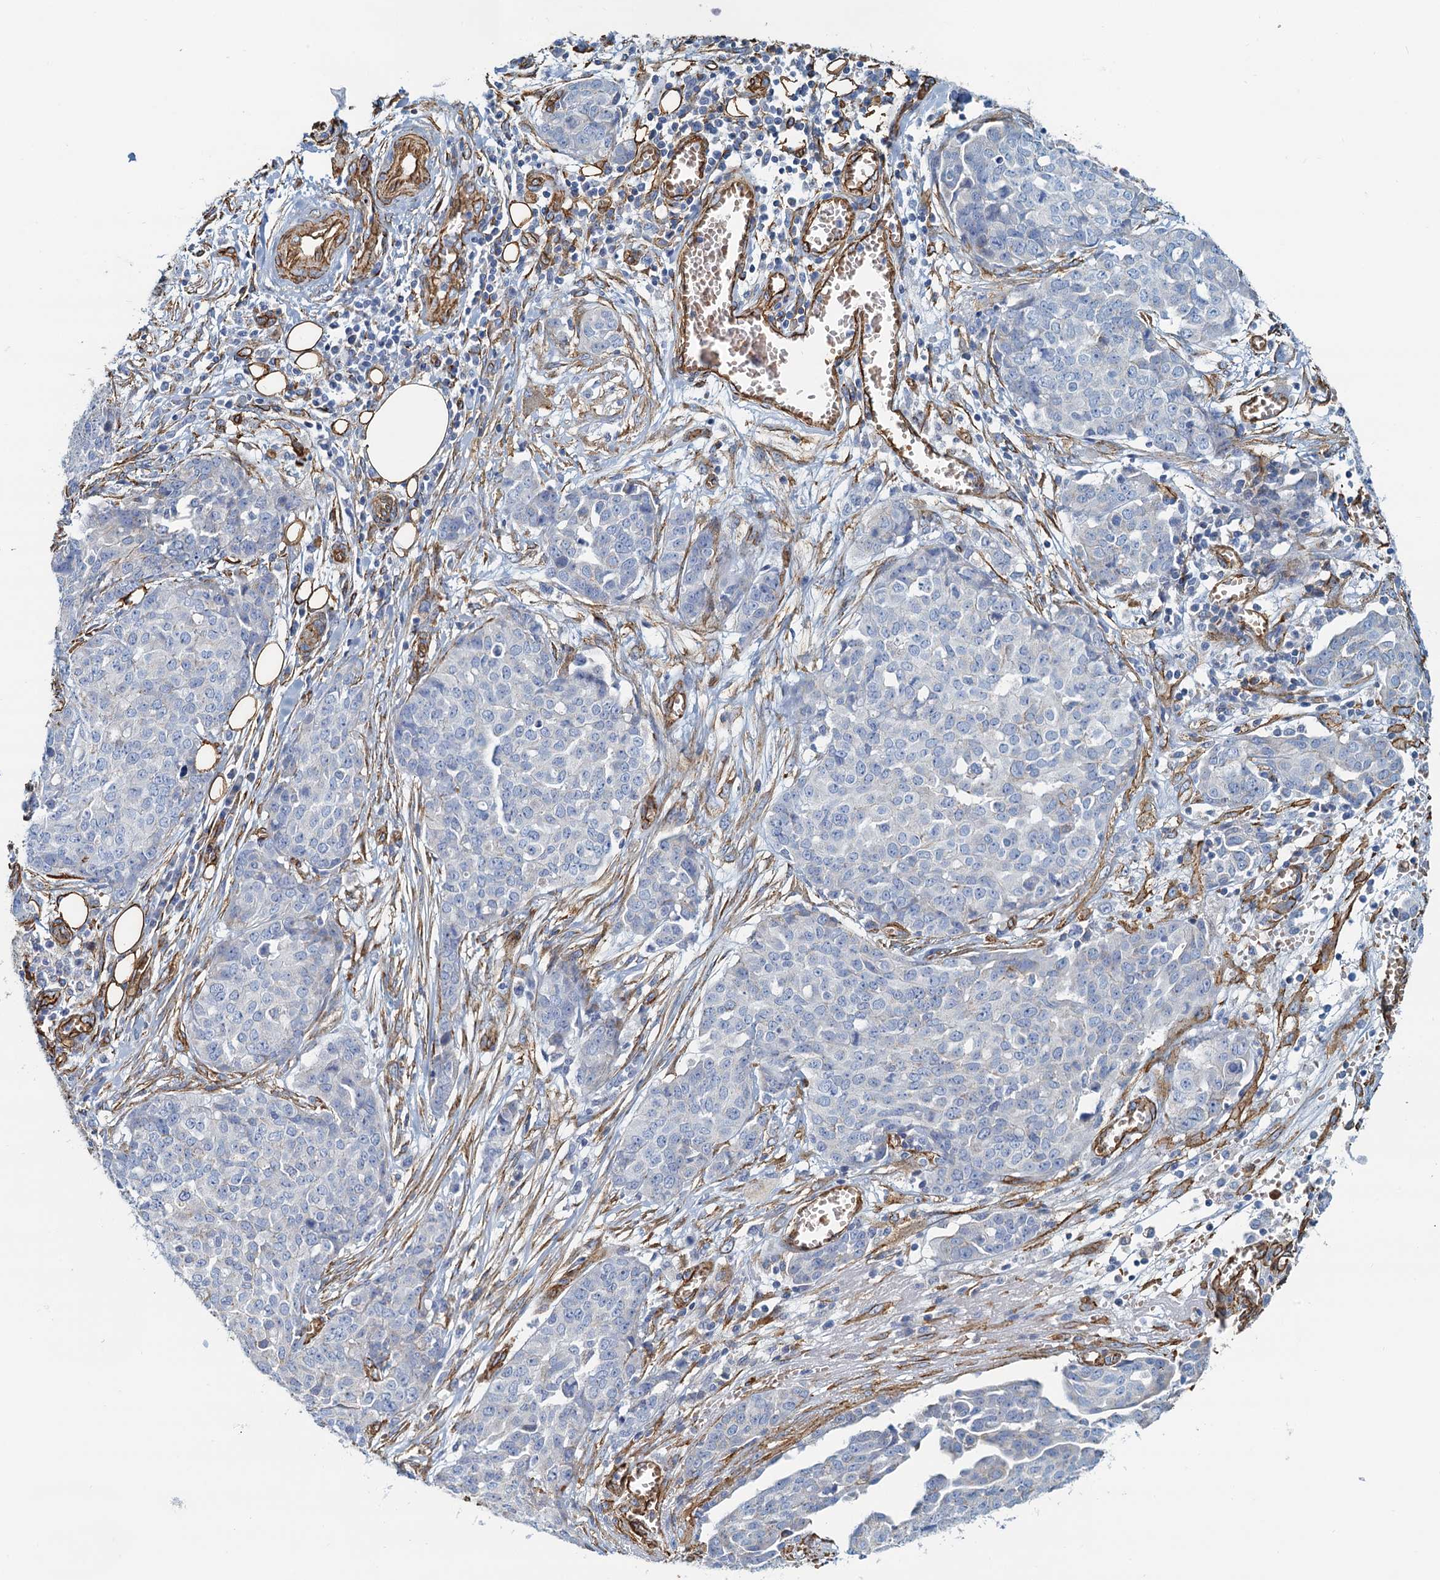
{"staining": {"intensity": "negative", "quantity": "none", "location": "none"}, "tissue": "ovarian cancer", "cell_type": "Tumor cells", "image_type": "cancer", "snomed": [{"axis": "morphology", "description": "Cystadenocarcinoma, serous, NOS"}, {"axis": "topography", "description": "Soft tissue"}, {"axis": "topography", "description": "Ovary"}], "caption": "Immunohistochemistry photomicrograph of human ovarian serous cystadenocarcinoma stained for a protein (brown), which displays no expression in tumor cells. (DAB (3,3'-diaminobenzidine) immunohistochemistry with hematoxylin counter stain).", "gene": "DGKG", "patient": {"sex": "female", "age": 57}}